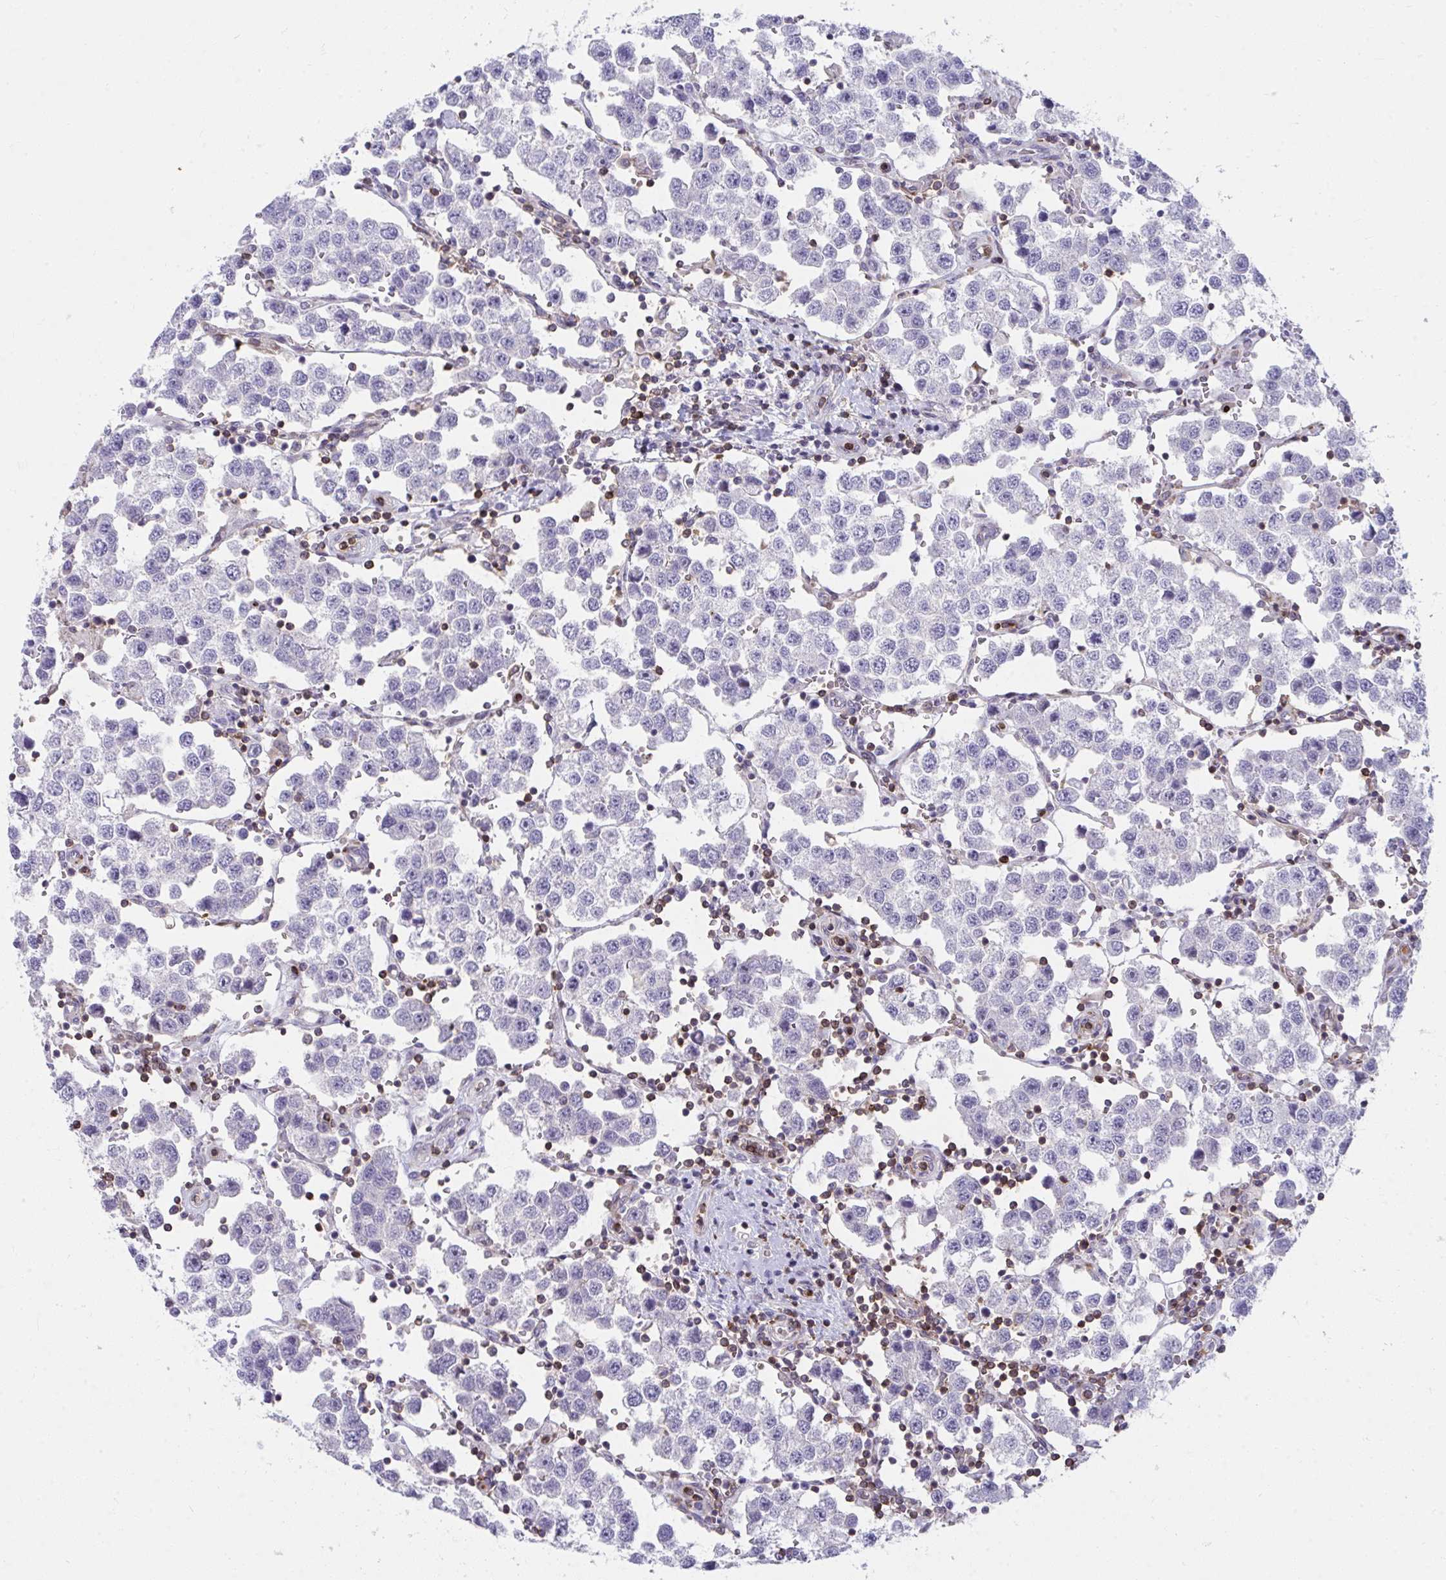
{"staining": {"intensity": "negative", "quantity": "none", "location": "none"}, "tissue": "testis cancer", "cell_type": "Tumor cells", "image_type": "cancer", "snomed": [{"axis": "morphology", "description": "Seminoma, NOS"}, {"axis": "topography", "description": "Testis"}], "caption": "Tumor cells are negative for brown protein staining in testis seminoma. (DAB immunohistochemistry visualized using brightfield microscopy, high magnification).", "gene": "FOXN3", "patient": {"sex": "male", "age": 37}}